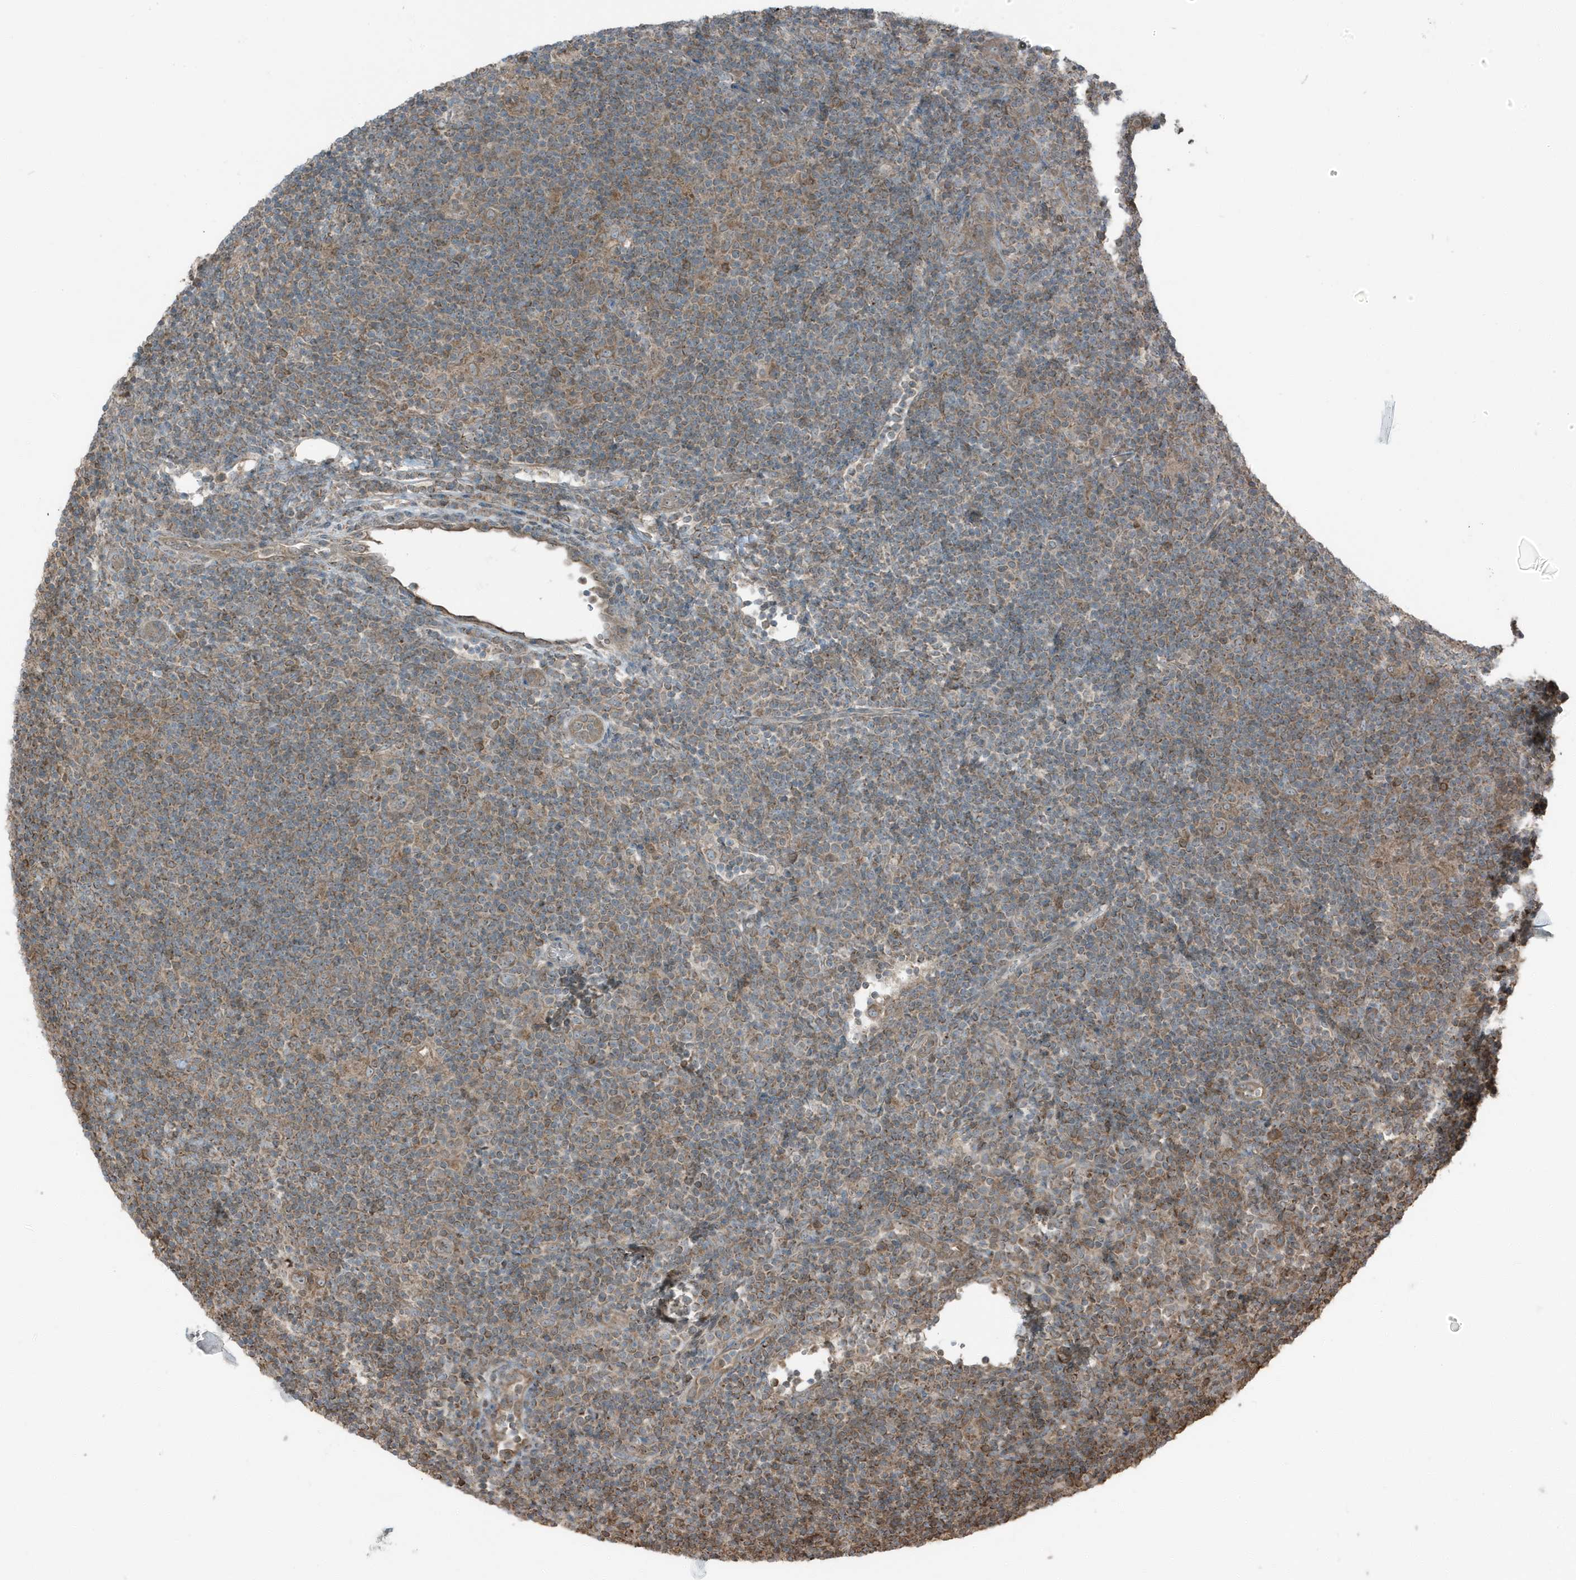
{"staining": {"intensity": "weak", "quantity": ">75%", "location": "cytoplasmic/membranous"}, "tissue": "lymphoma", "cell_type": "Tumor cells", "image_type": "cancer", "snomed": [{"axis": "morphology", "description": "Hodgkin's disease, NOS"}, {"axis": "topography", "description": "Lymph node"}], "caption": "Protein positivity by immunohistochemistry reveals weak cytoplasmic/membranous staining in about >75% of tumor cells in lymphoma. (Stains: DAB (3,3'-diaminobenzidine) in brown, nuclei in blue, Microscopy: brightfield microscopy at high magnification).", "gene": "AZI2", "patient": {"sex": "female", "age": 57}}